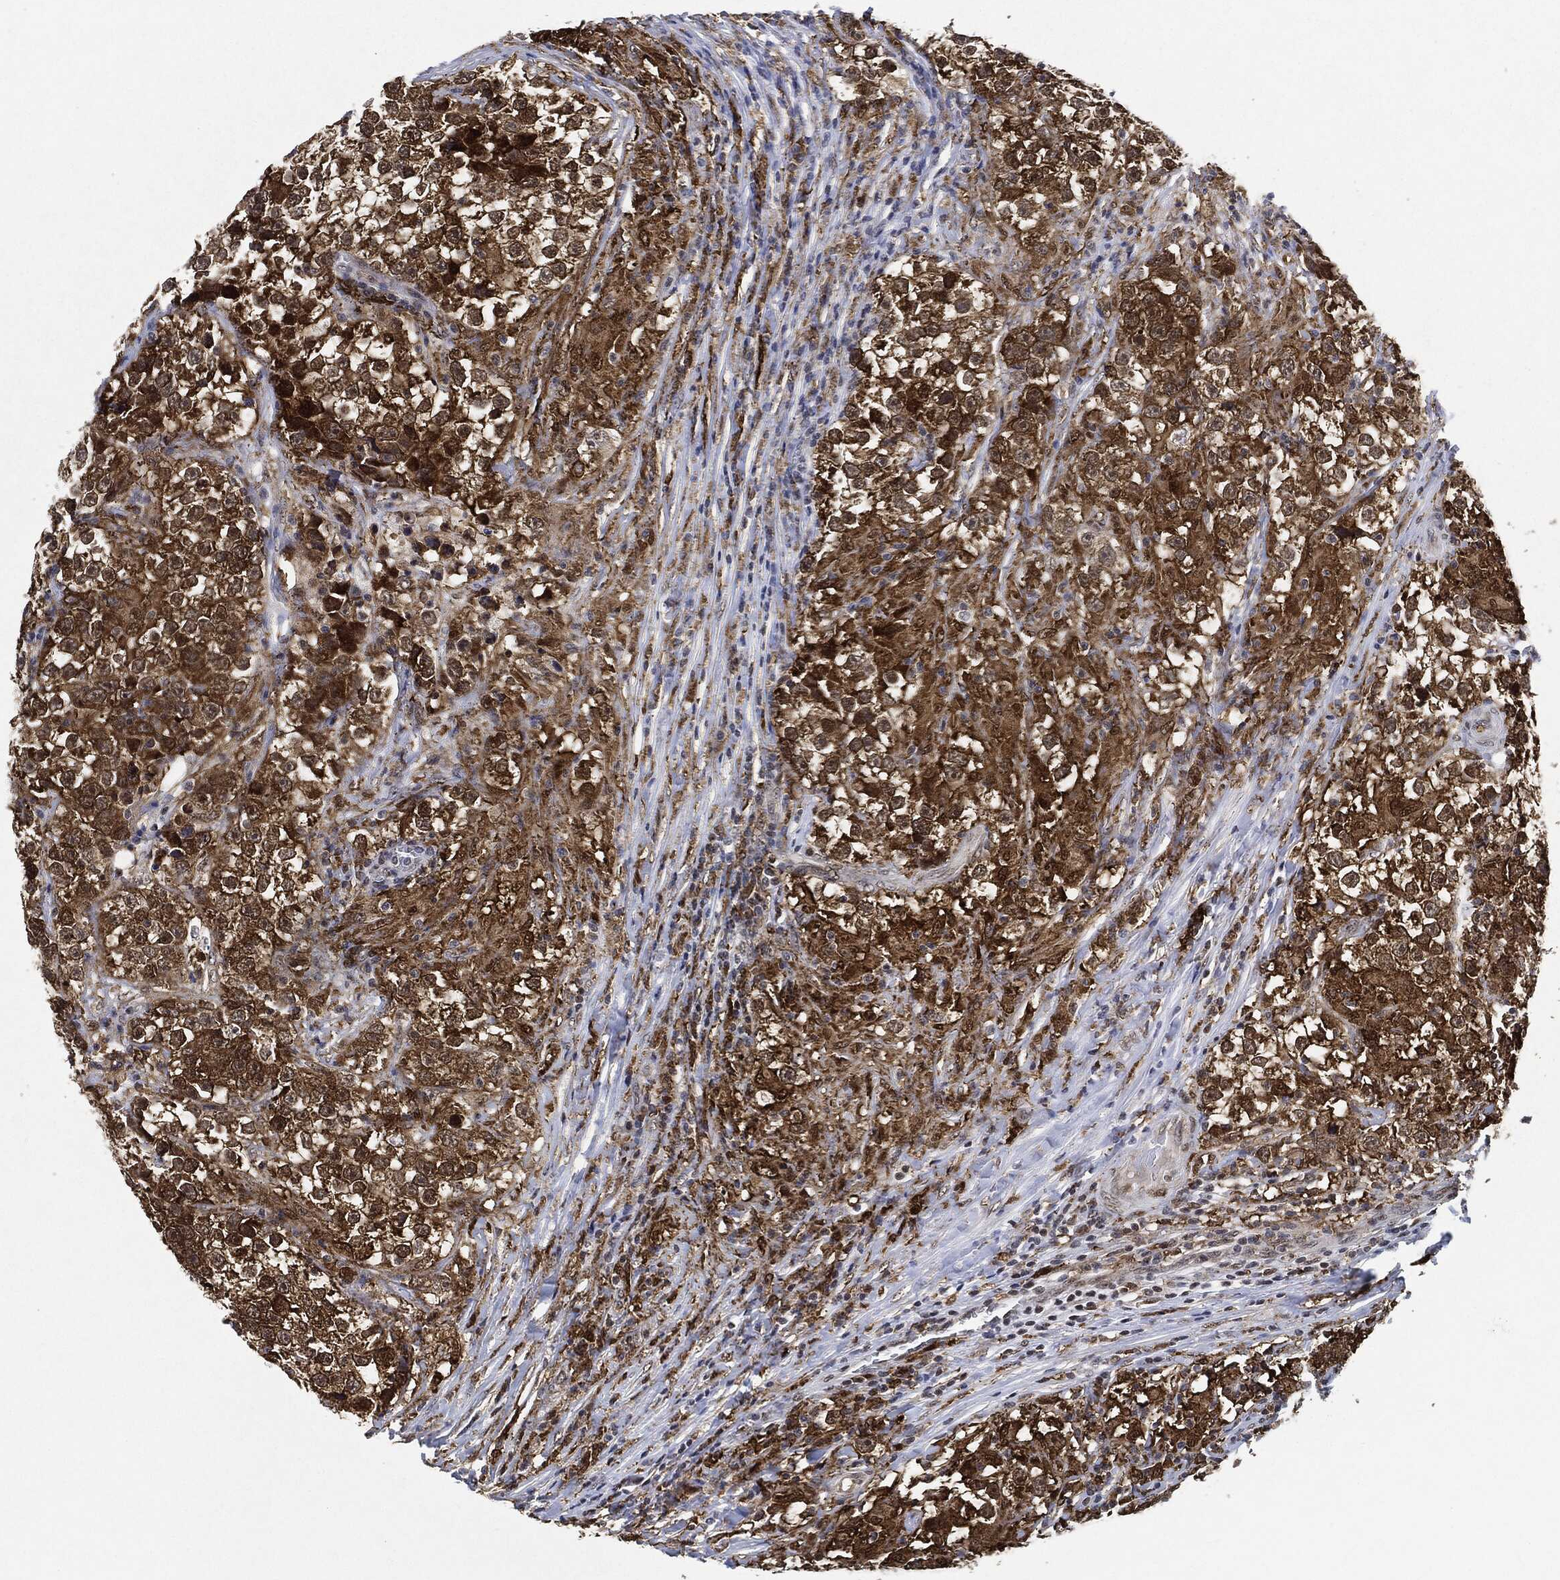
{"staining": {"intensity": "moderate", "quantity": ">75%", "location": "cytoplasmic/membranous"}, "tissue": "testis cancer", "cell_type": "Tumor cells", "image_type": "cancer", "snomed": [{"axis": "morphology", "description": "Seminoma, NOS"}, {"axis": "topography", "description": "Testis"}], "caption": "There is medium levels of moderate cytoplasmic/membranous positivity in tumor cells of seminoma (testis), as demonstrated by immunohistochemical staining (brown color).", "gene": "NANOS3", "patient": {"sex": "male", "age": 46}}